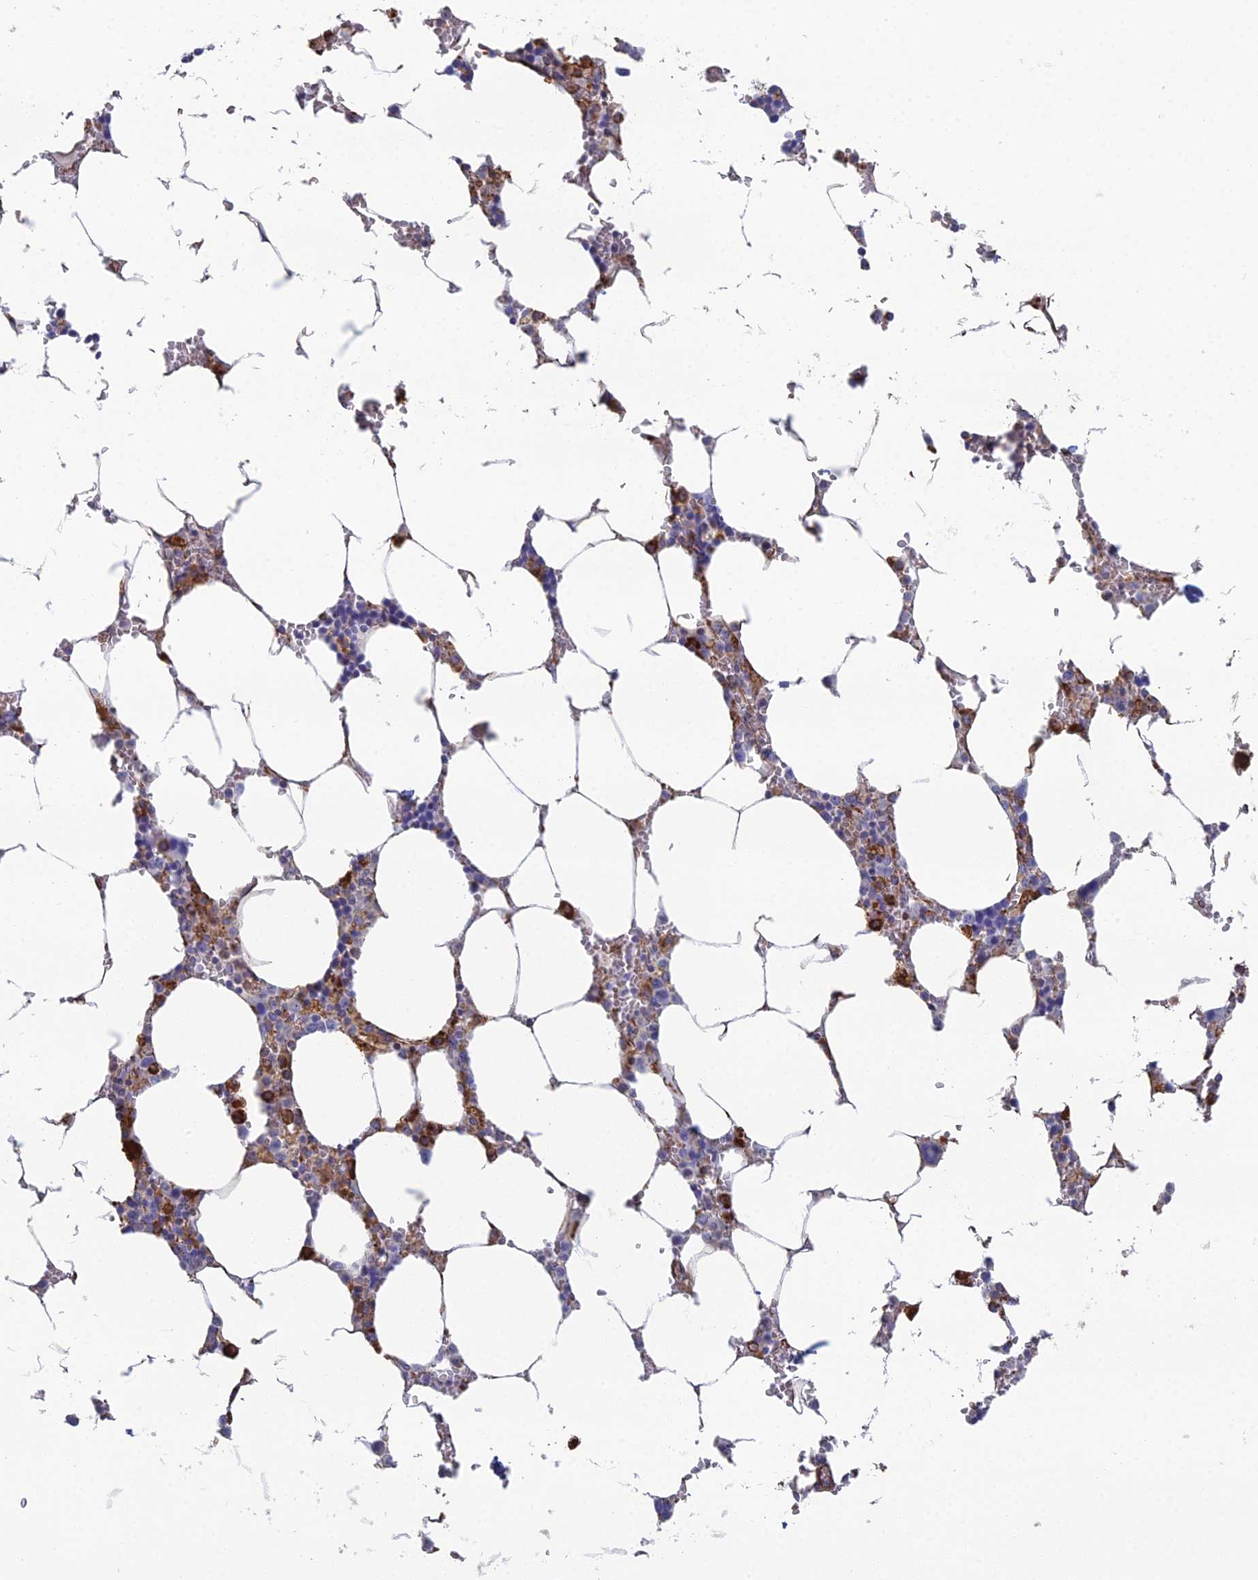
{"staining": {"intensity": "strong", "quantity": "<25%", "location": "cytoplasmic/membranous"}, "tissue": "bone marrow", "cell_type": "Hematopoietic cells", "image_type": "normal", "snomed": [{"axis": "morphology", "description": "Normal tissue, NOS"}, {"axis": "topography", "description": "Bone marrow"}], "caption": "Bone marrow stained for a protein exhibits strong cytoplasmic/membranous positivity in hematopoietic cells. (IHC, brightfield microscopy, high magnification).", "gene": "CLVS2", "patient": {"sex": "male", "age": 70}}